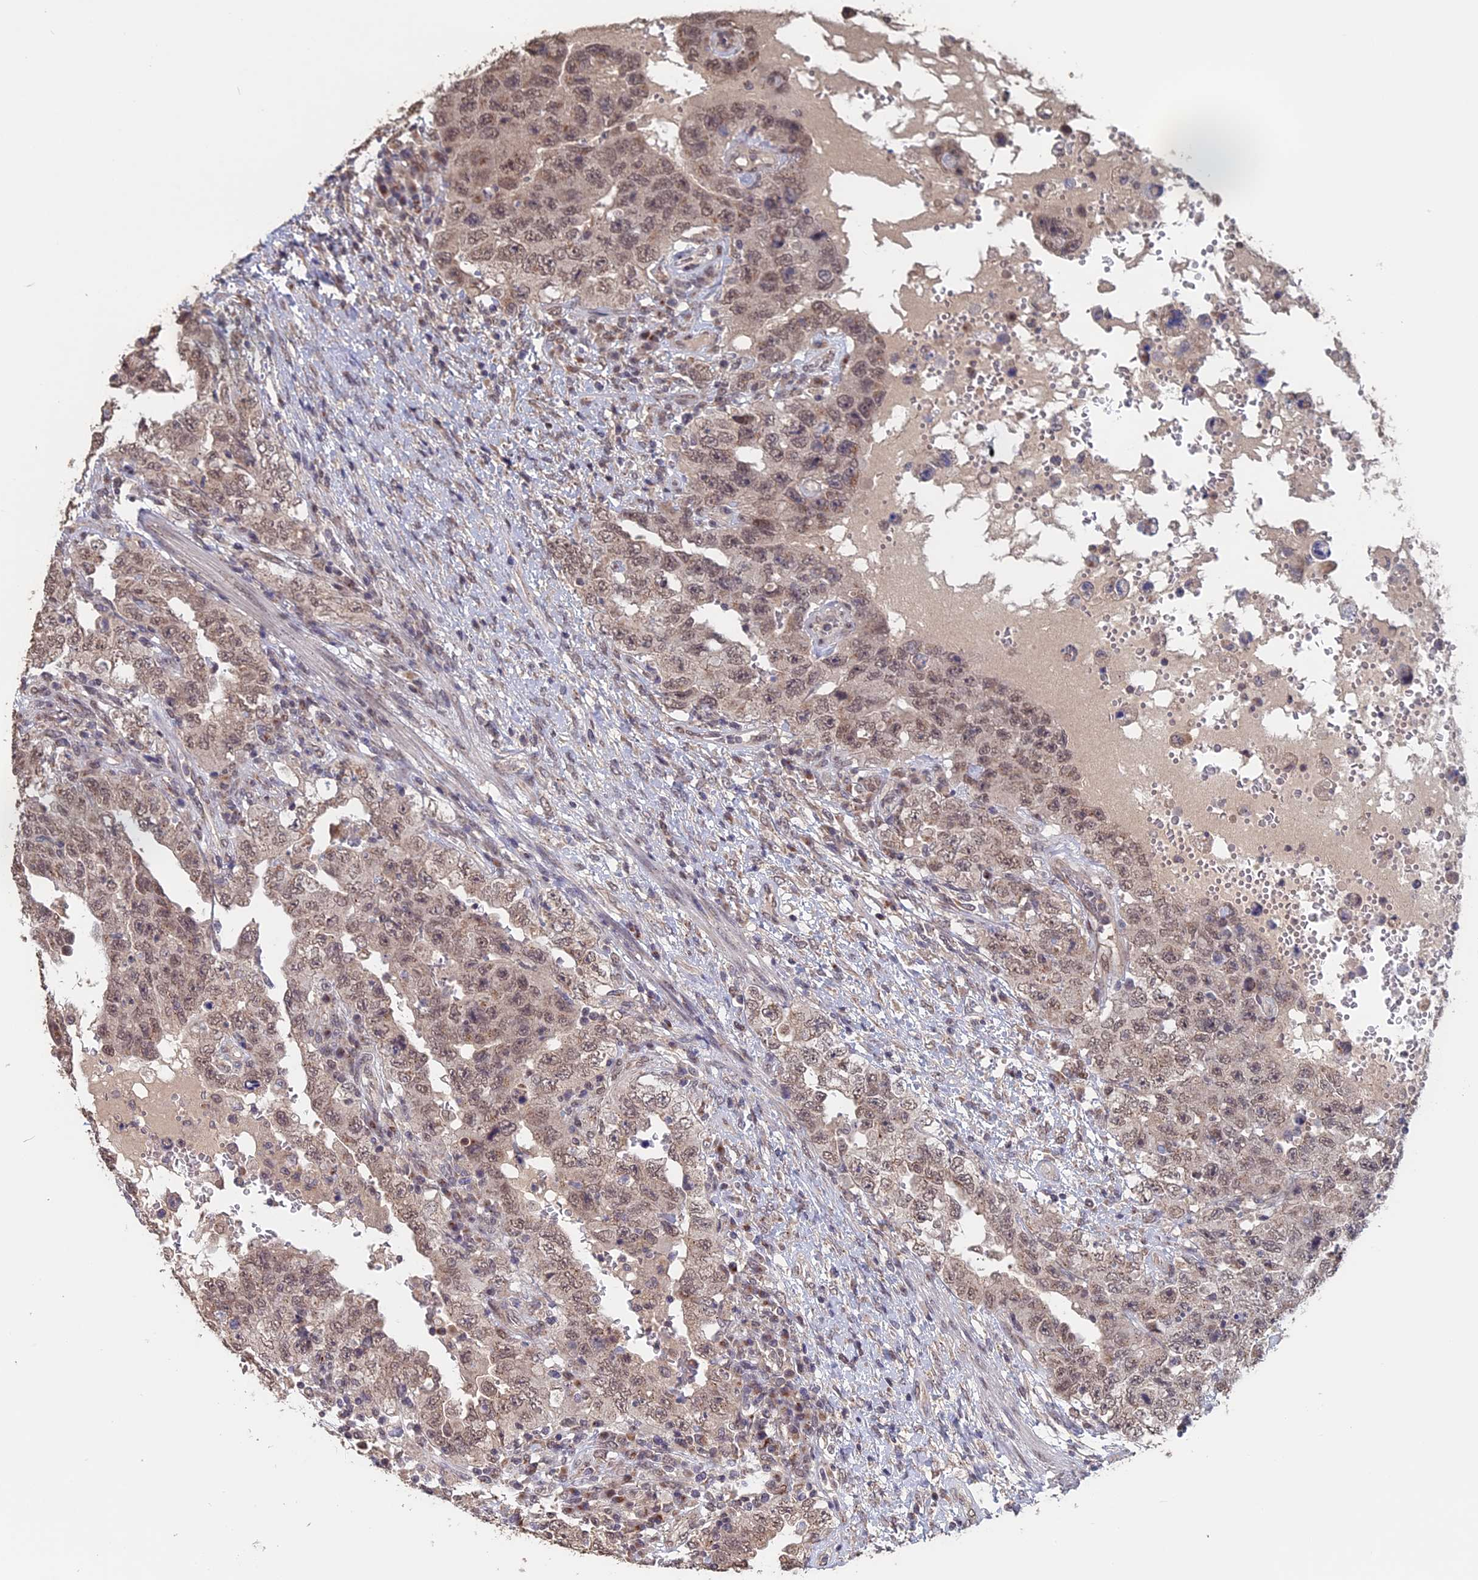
{"staining": {"intensity": "weak", "quantity": ">75%", "location": "nuclear"}, "tissue": "testis cancer", "cell_type": "Tumor cells", "image_type": "cancer", "snomed": [{"axis": "morphology", "description": "Carcinoma, Embryonal, NOS"}, {"axis": "topography", "description": "Testis"}], "caption": "Embryonal carcinoma (testis) tissue reveals weak nuclear positivity in approximately >75% of tumor cells", "gene": "PIGQ", "patient": {"sex": "male", "age": 26}}